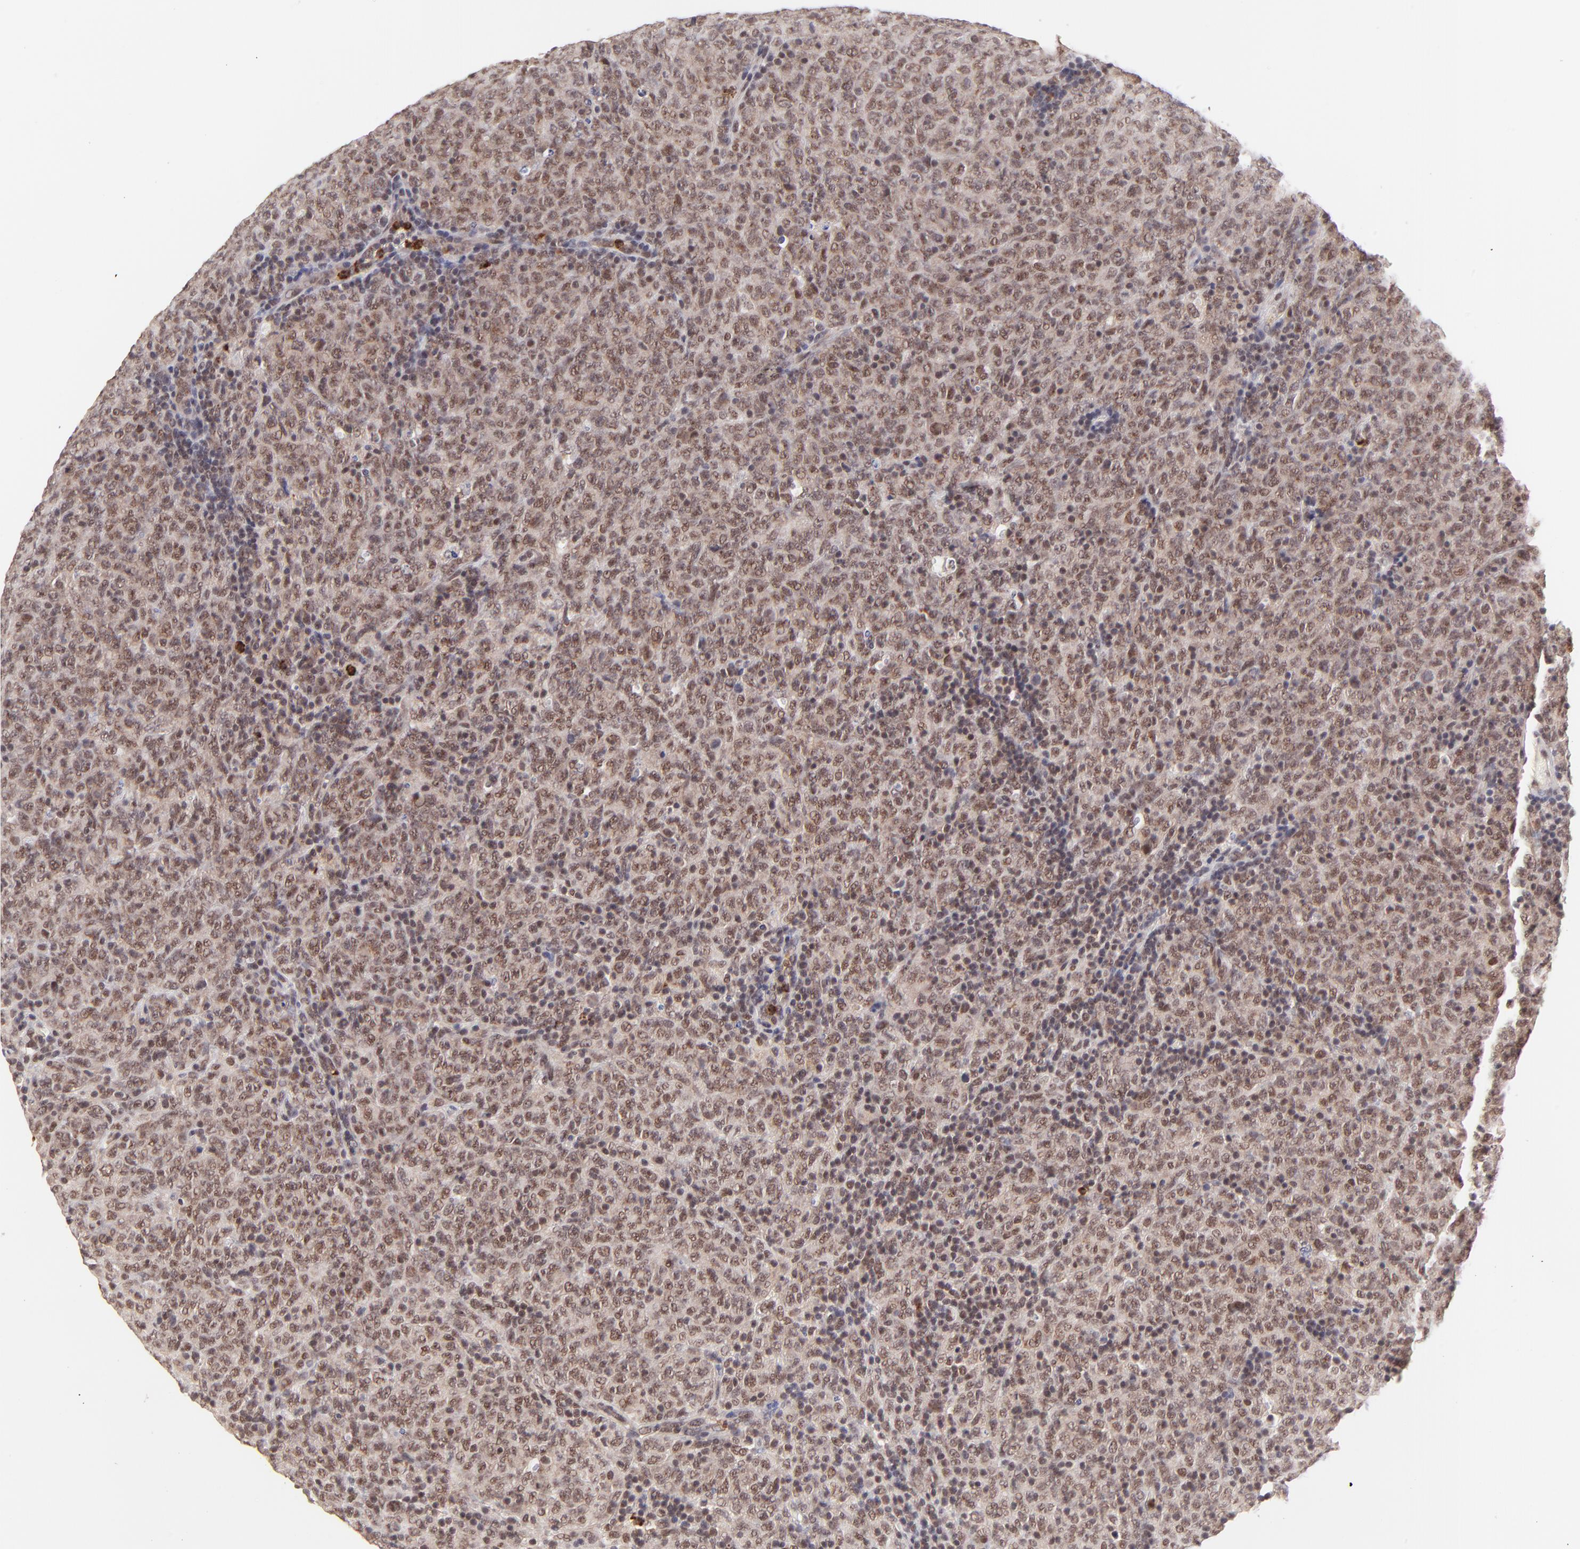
{"staining": {"intensity": "moderate", "quantity": ">75%", "location": "nuclear"}, "tissue": "lymphoma", "cell_type": "Tumor cells", "image_type": "cancer", "snomed": [{"axis": "morphology", "description": "Malignant lymphoma, non-Hodgkin's type, High grade"}, {"axis": "topography", "description": "Tonsil"}], "caption": "Immunohistochemical staining of lymphoma demonstrates medium levels of moderate nuclear staining in about >75% of tumor cells.", "gene": "MED12", "patient": {"sex": "female", "age": 36}}